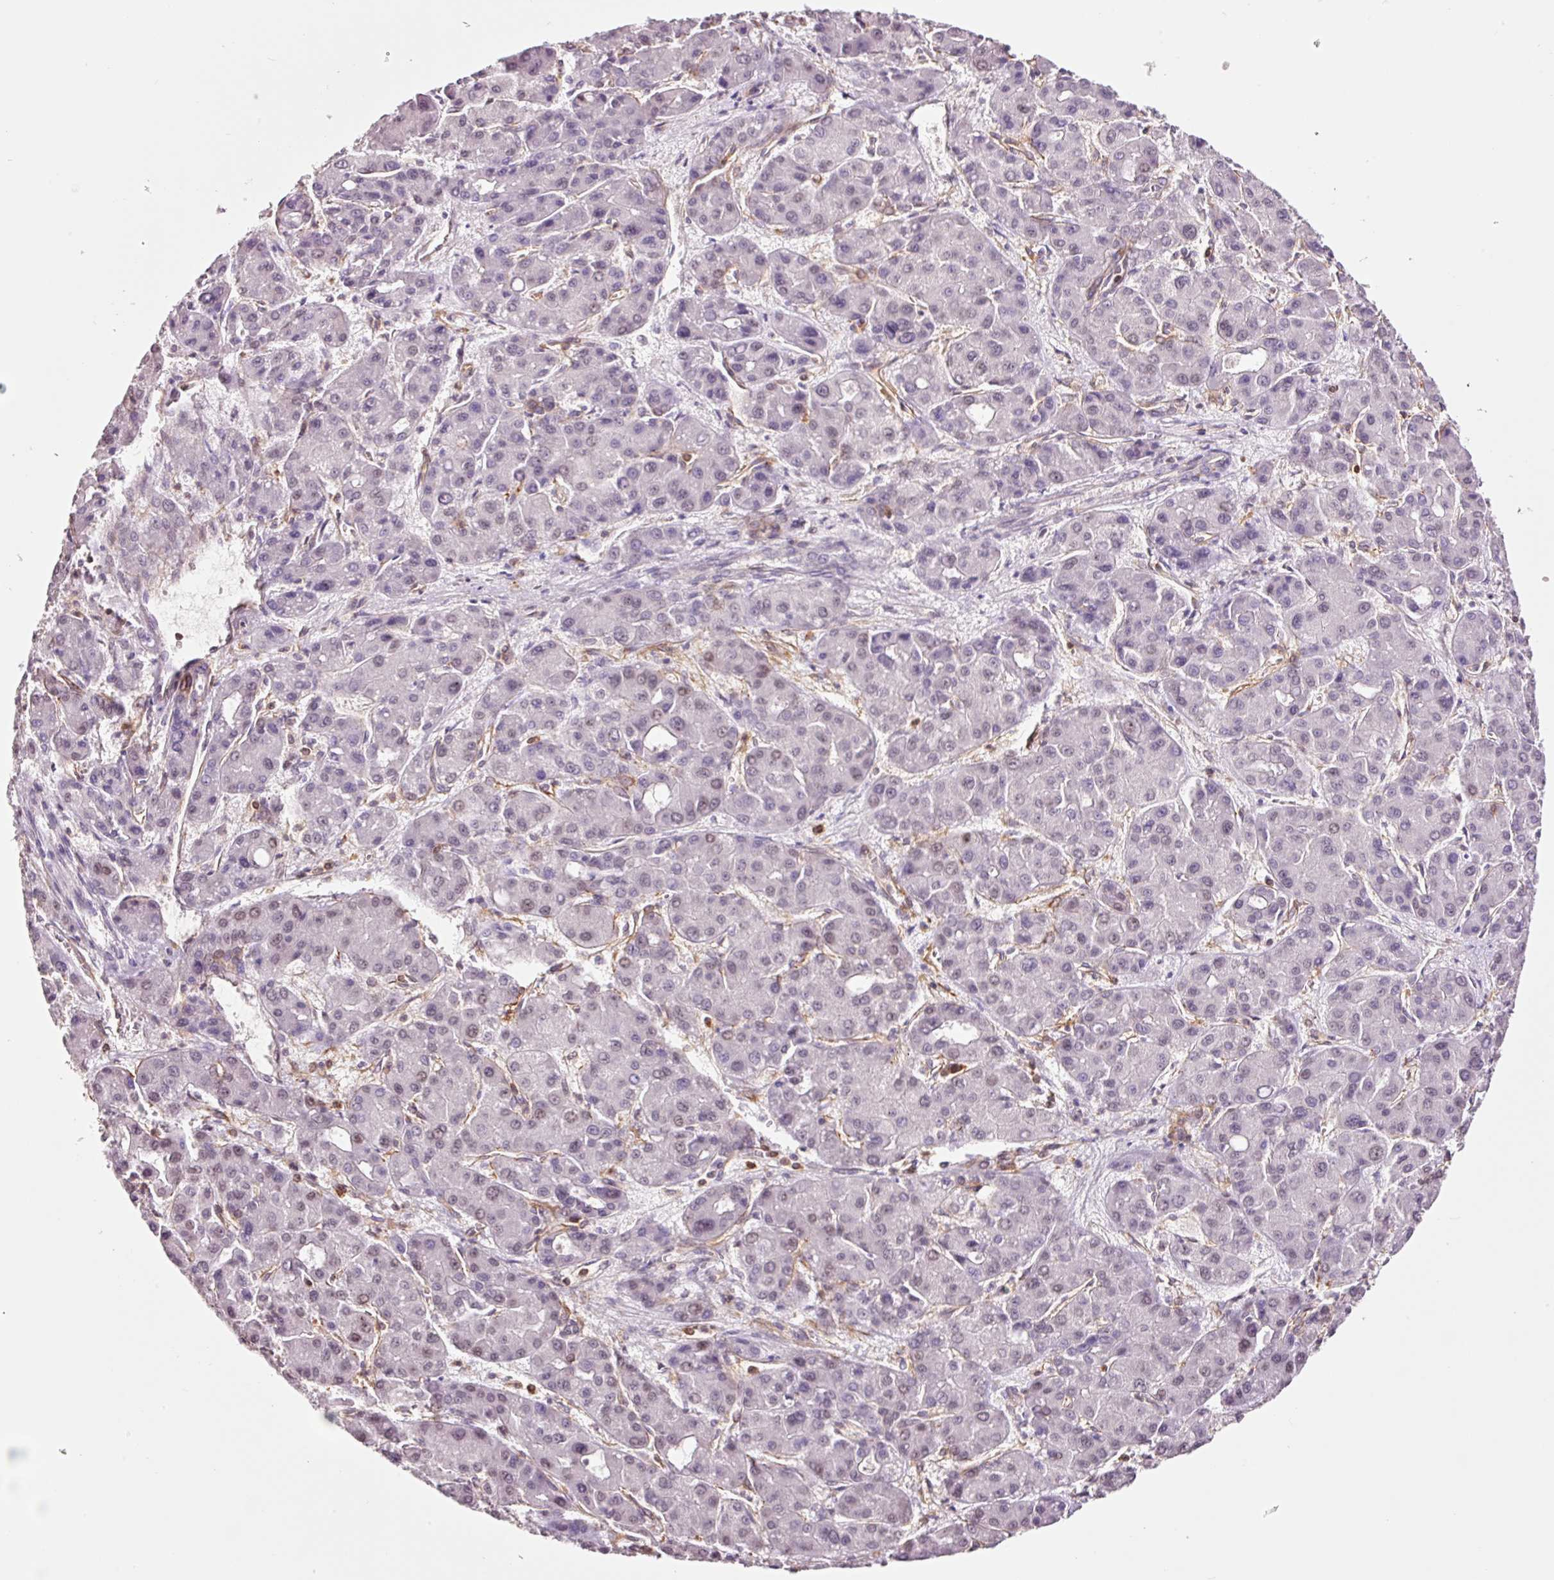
{"staining": {"intensity": "weak", "quantity": "25%-75%", "location": "nuclear"}, "tissue": "liver cancer", "cell_type": "Tumor cells", "image_type": "cancer", "snomed": [{"axis": "morphology", "description": "Carcinoma, Hepatocellular, NOS"}, {"axis": "topography", "description": "Liver"}], "caption": "DAB (3,3'-diaminobenzidine) immunohistochemical staining of hepatocellular carcinoma (liver) reveals weak nuclear protein expression in approximately 25%-75% of tumor cells.", "gene": "ADD3", "patient": {"sex": "male", "age": 55}}